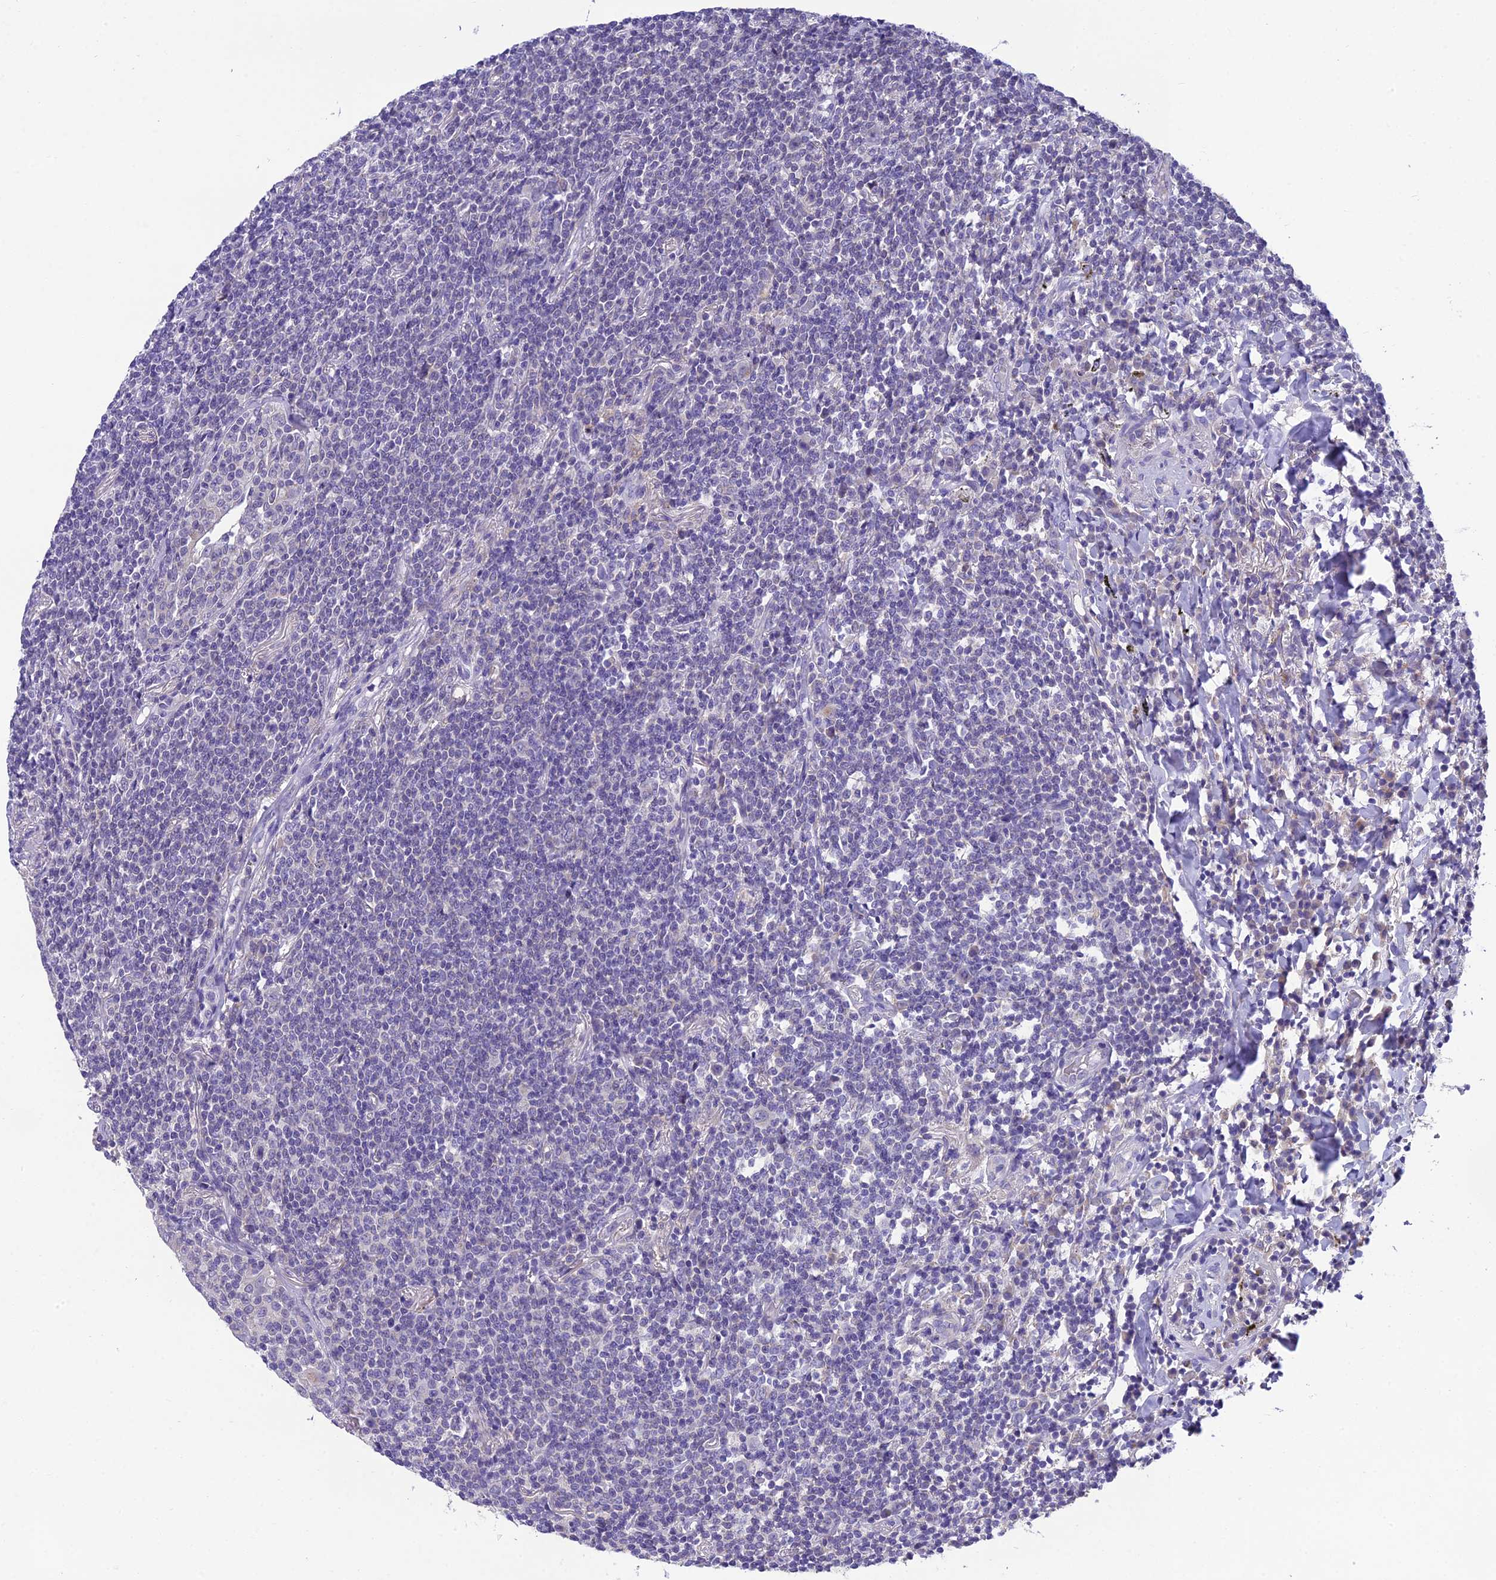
{"staining": {"intensity": "negative", "quantity": "none", "location": "none"}, "tissue": "lymphoma", "cell_type": "Tumor cells", "image_type": "cancer", "snomed": [{"axis": "morphology", "description": "Malignant lymphoma, non-Hodgkin's type, Low grade"}, {"axis": "topography", "description": "Lung"}], "caption": "Photomicrograph shows no protein positivity in tumor cells of low-grade malignant lymphoma, non-Hodgkin's type tissue.", "gene": "MIIP", "patient": {"sex": "female", "age": 71}}